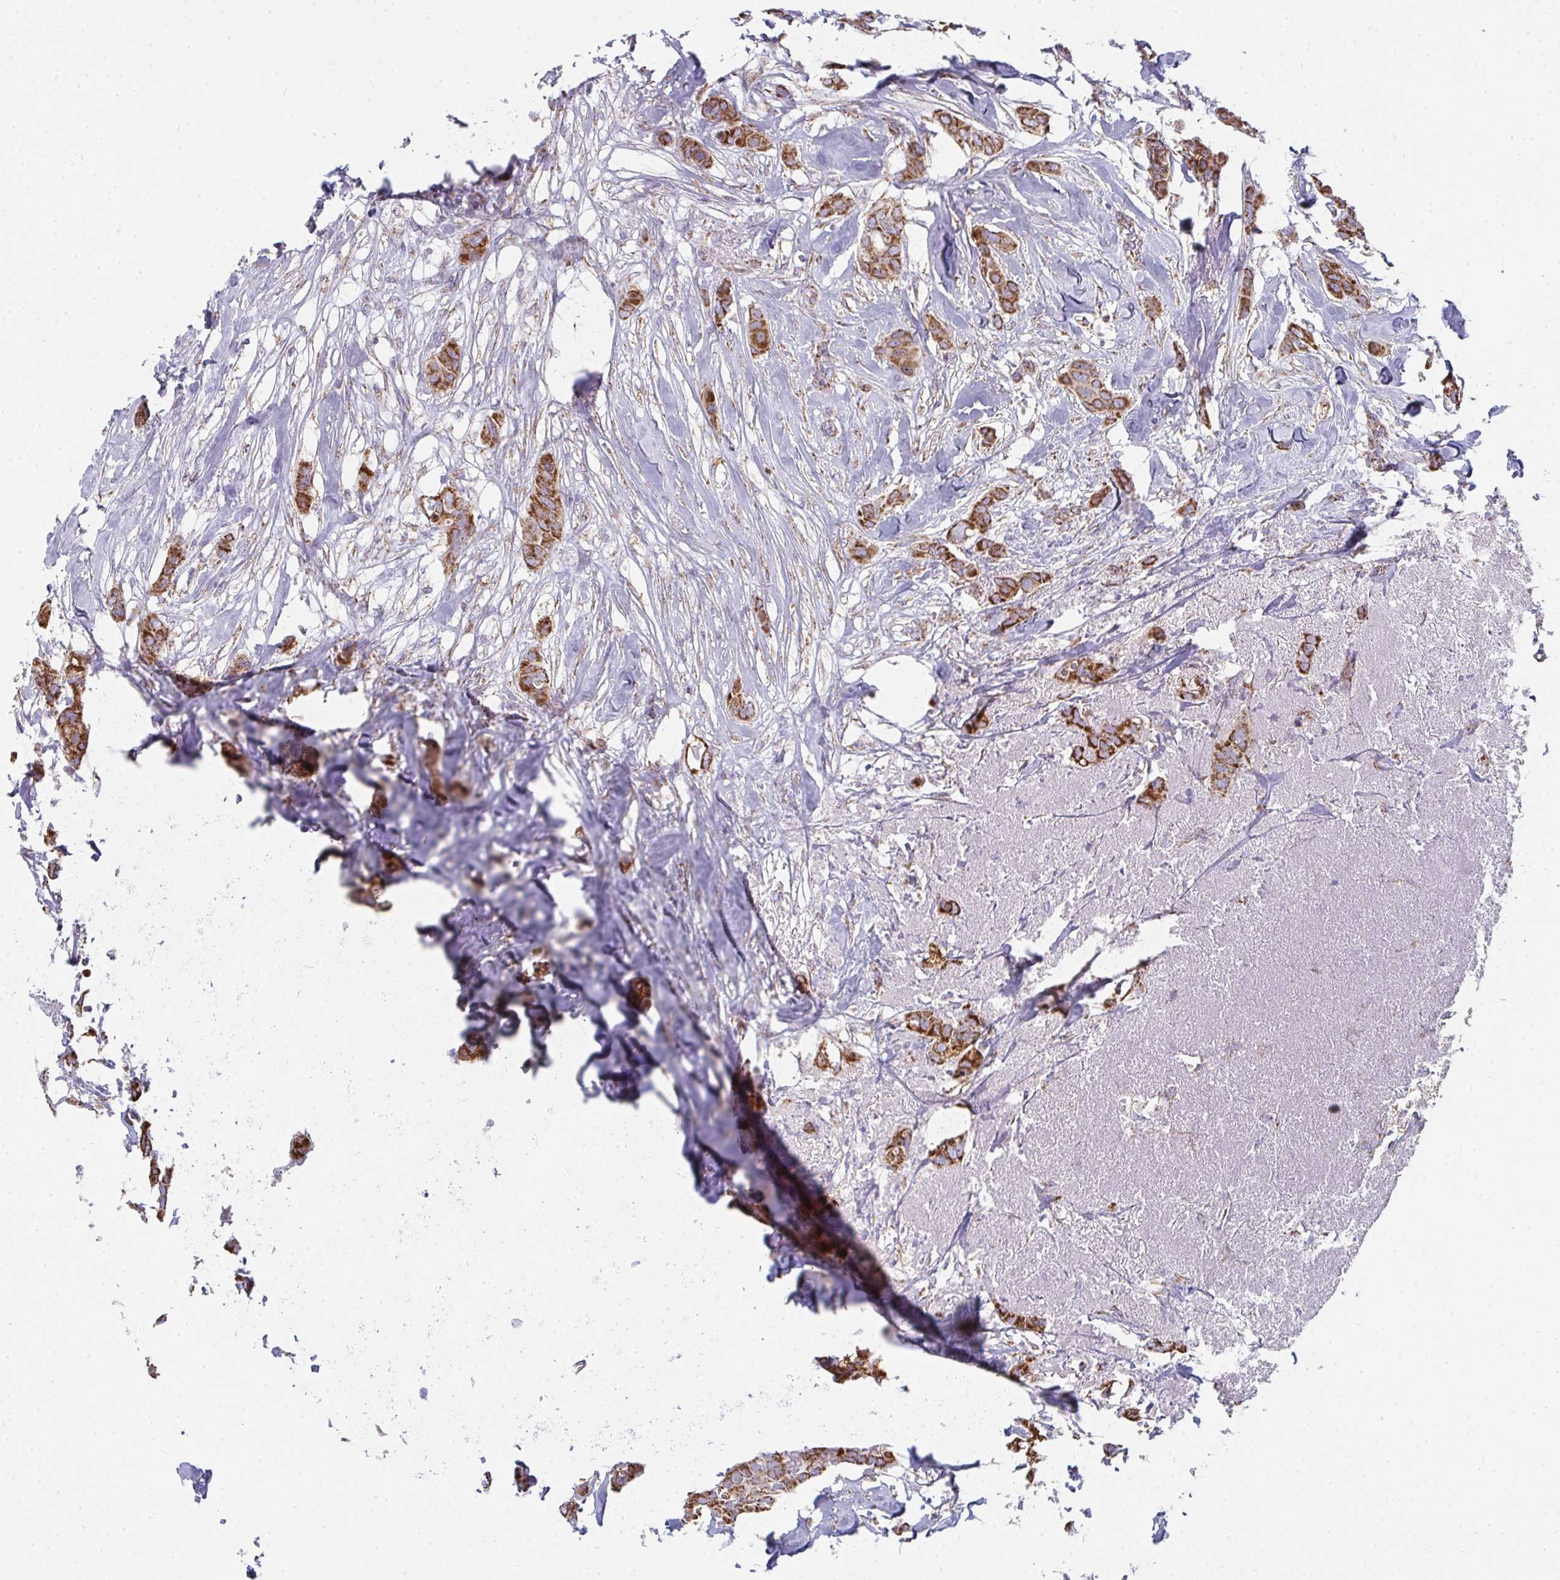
{"staining": {"intensity": "strong", "quantity": ">75%", "location": "cytoplasmic/membranous"}, "tissue": "breast cancer", "cell_type": "Tumor cells", "image_type": "cancer", "snomed": [{"axis": "morphology", "description": "Duct carcinoma"}, {"axis": "topography", "description": "Breast"}], "caption": "Strong cytoplasmic/membranous staining for a protein is identified in about >75% of tumor cells of breast intraductal carcinoma using immunohistochemistry.", "gene": "FAHD1", "patient": {"sex": "female", "age": 62}}